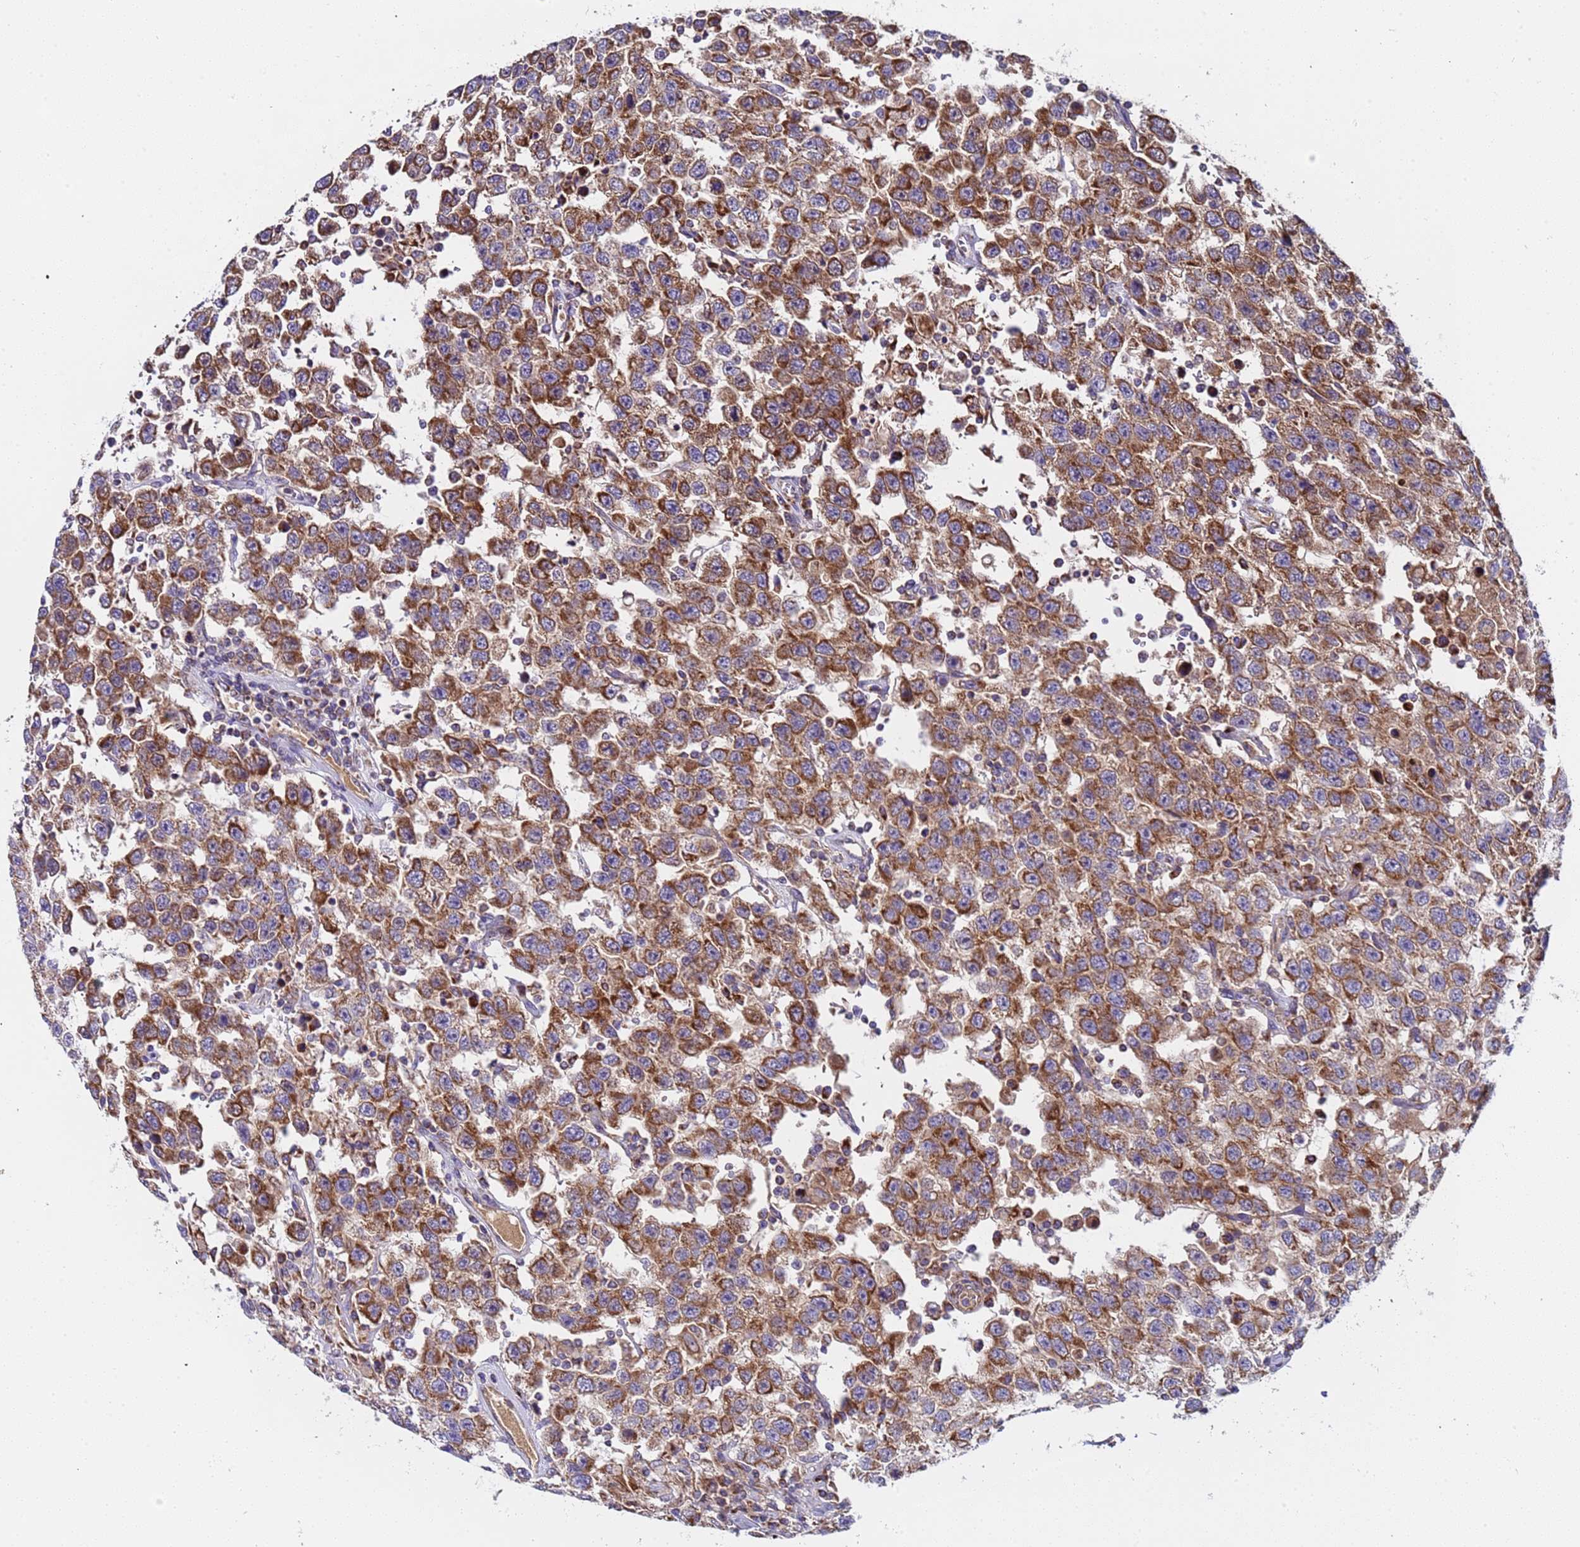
{"staining": {"intensity": "strong", "quantity": ">75%", "location": "cytoplasmic/membranous"}, "tissue": "testis cancer", "cell_type": "Tumor cells", "image_type": "cancer", "snomed": [{"axis": "morphology", "description": "Seminoma, NOS"}, {"axis": "topography", "description": "Testis"}], "caption": "A brown stain shows strong cytoplasmic/membranous staining of a protein in human seminoma (testis) tumor cells.", "gene": "TMEM126A", "patient": {"sex": "male", "age": 41}}